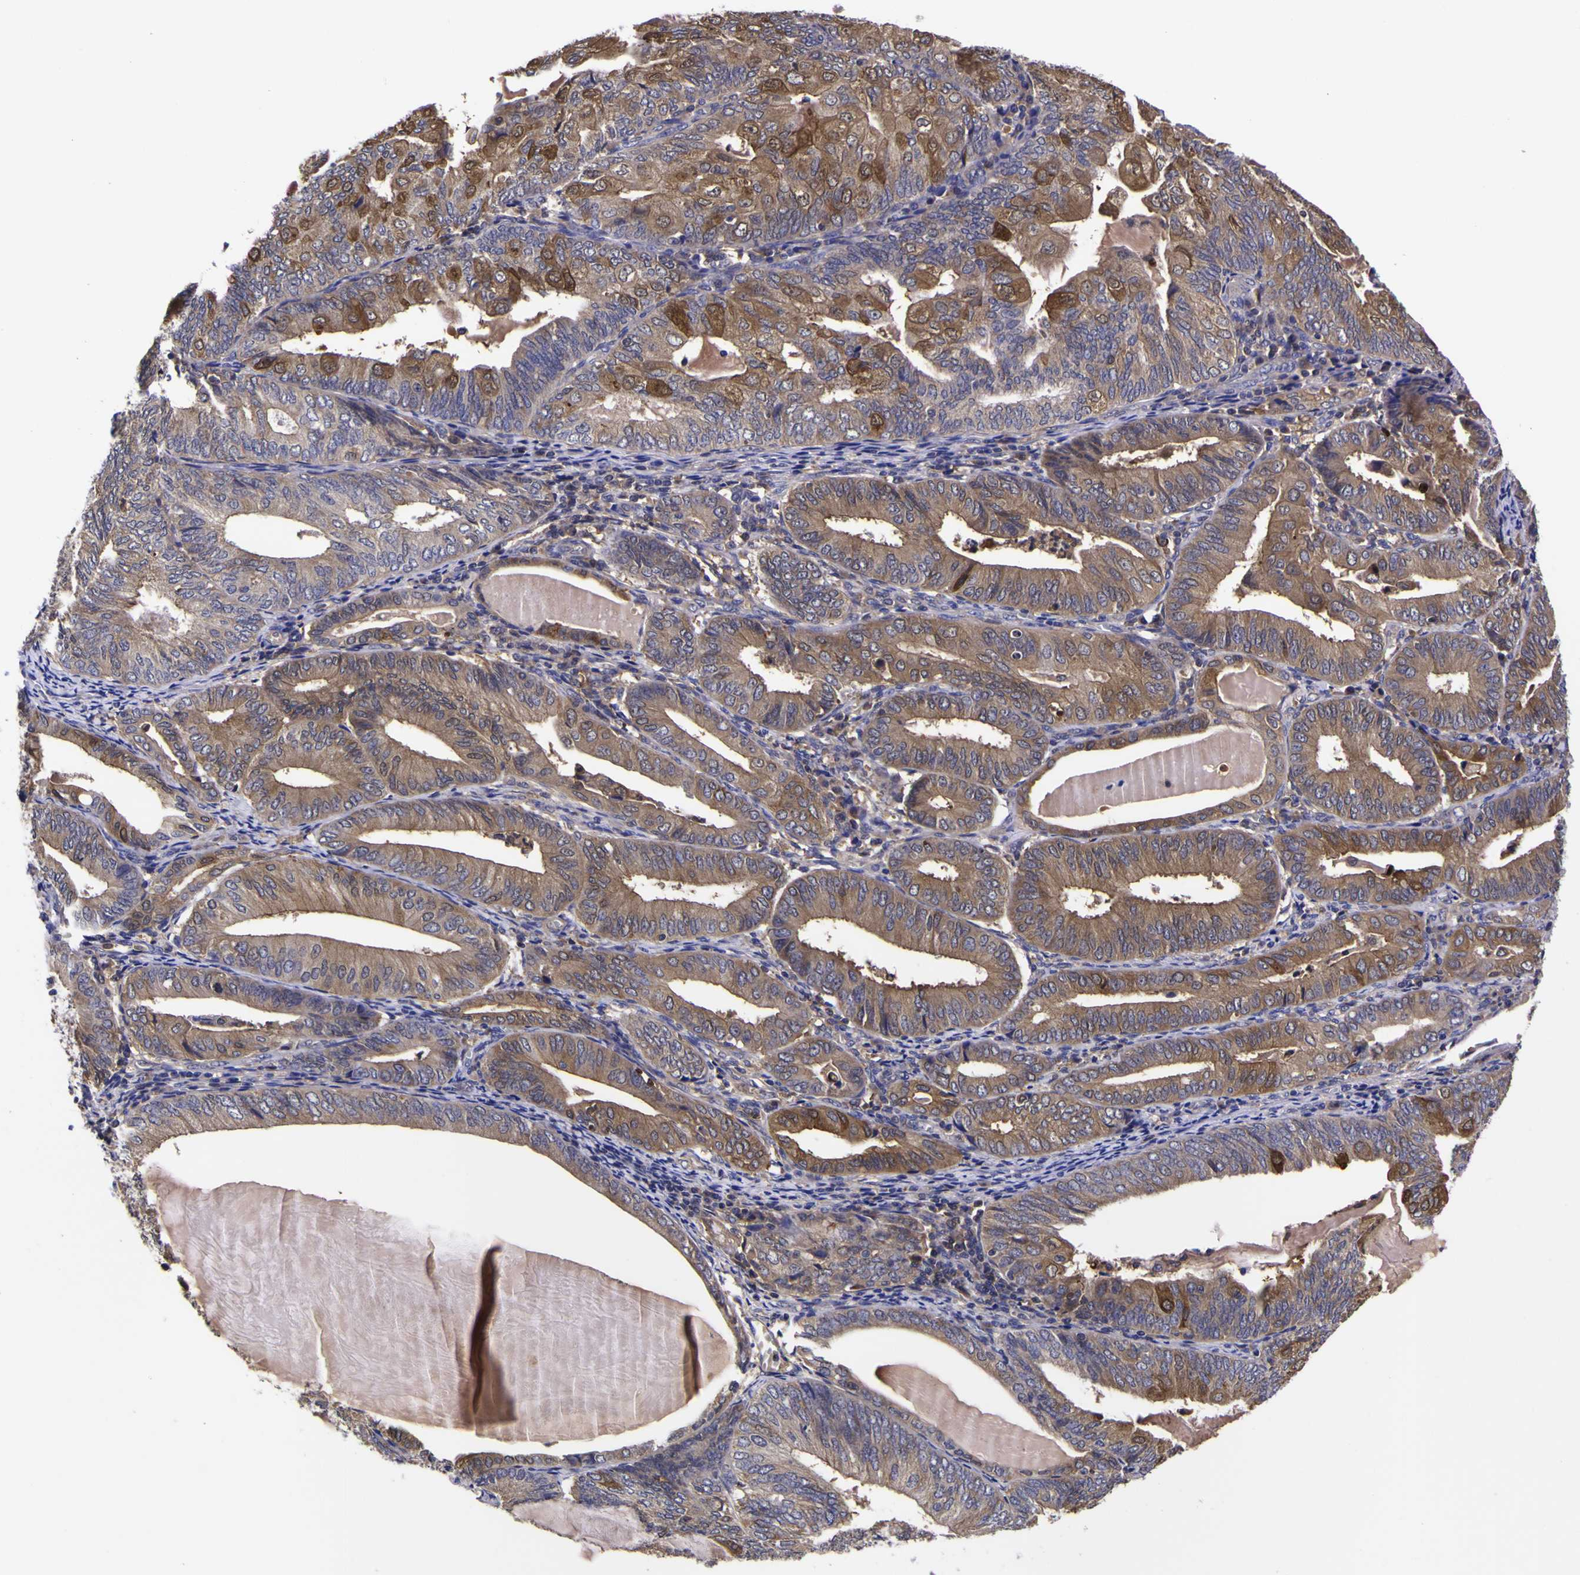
{"staining": {"intensity": "moderate", "quantity": "25%-75%", "location": "cytoplasmic/membranous"}, "tissue": "endometrial cancer", "cell_type": "Tumor cells", "image_type": "cancer", "snomed": [{"axis": "morphology", "description": "Adenocarcinoma, NOS"}, {"axis": "topography", "description": "Endometrium"}], "caption": "There is medium levels of moderate cytoplasmic/membranous positivity in tumor cells of endometrial cancer (adenocarcinoma), as demonstrated by immunohistochemical staining (brown color).", "gene": "MAPK14", "patient": {"sex": "female", "age": 81}}